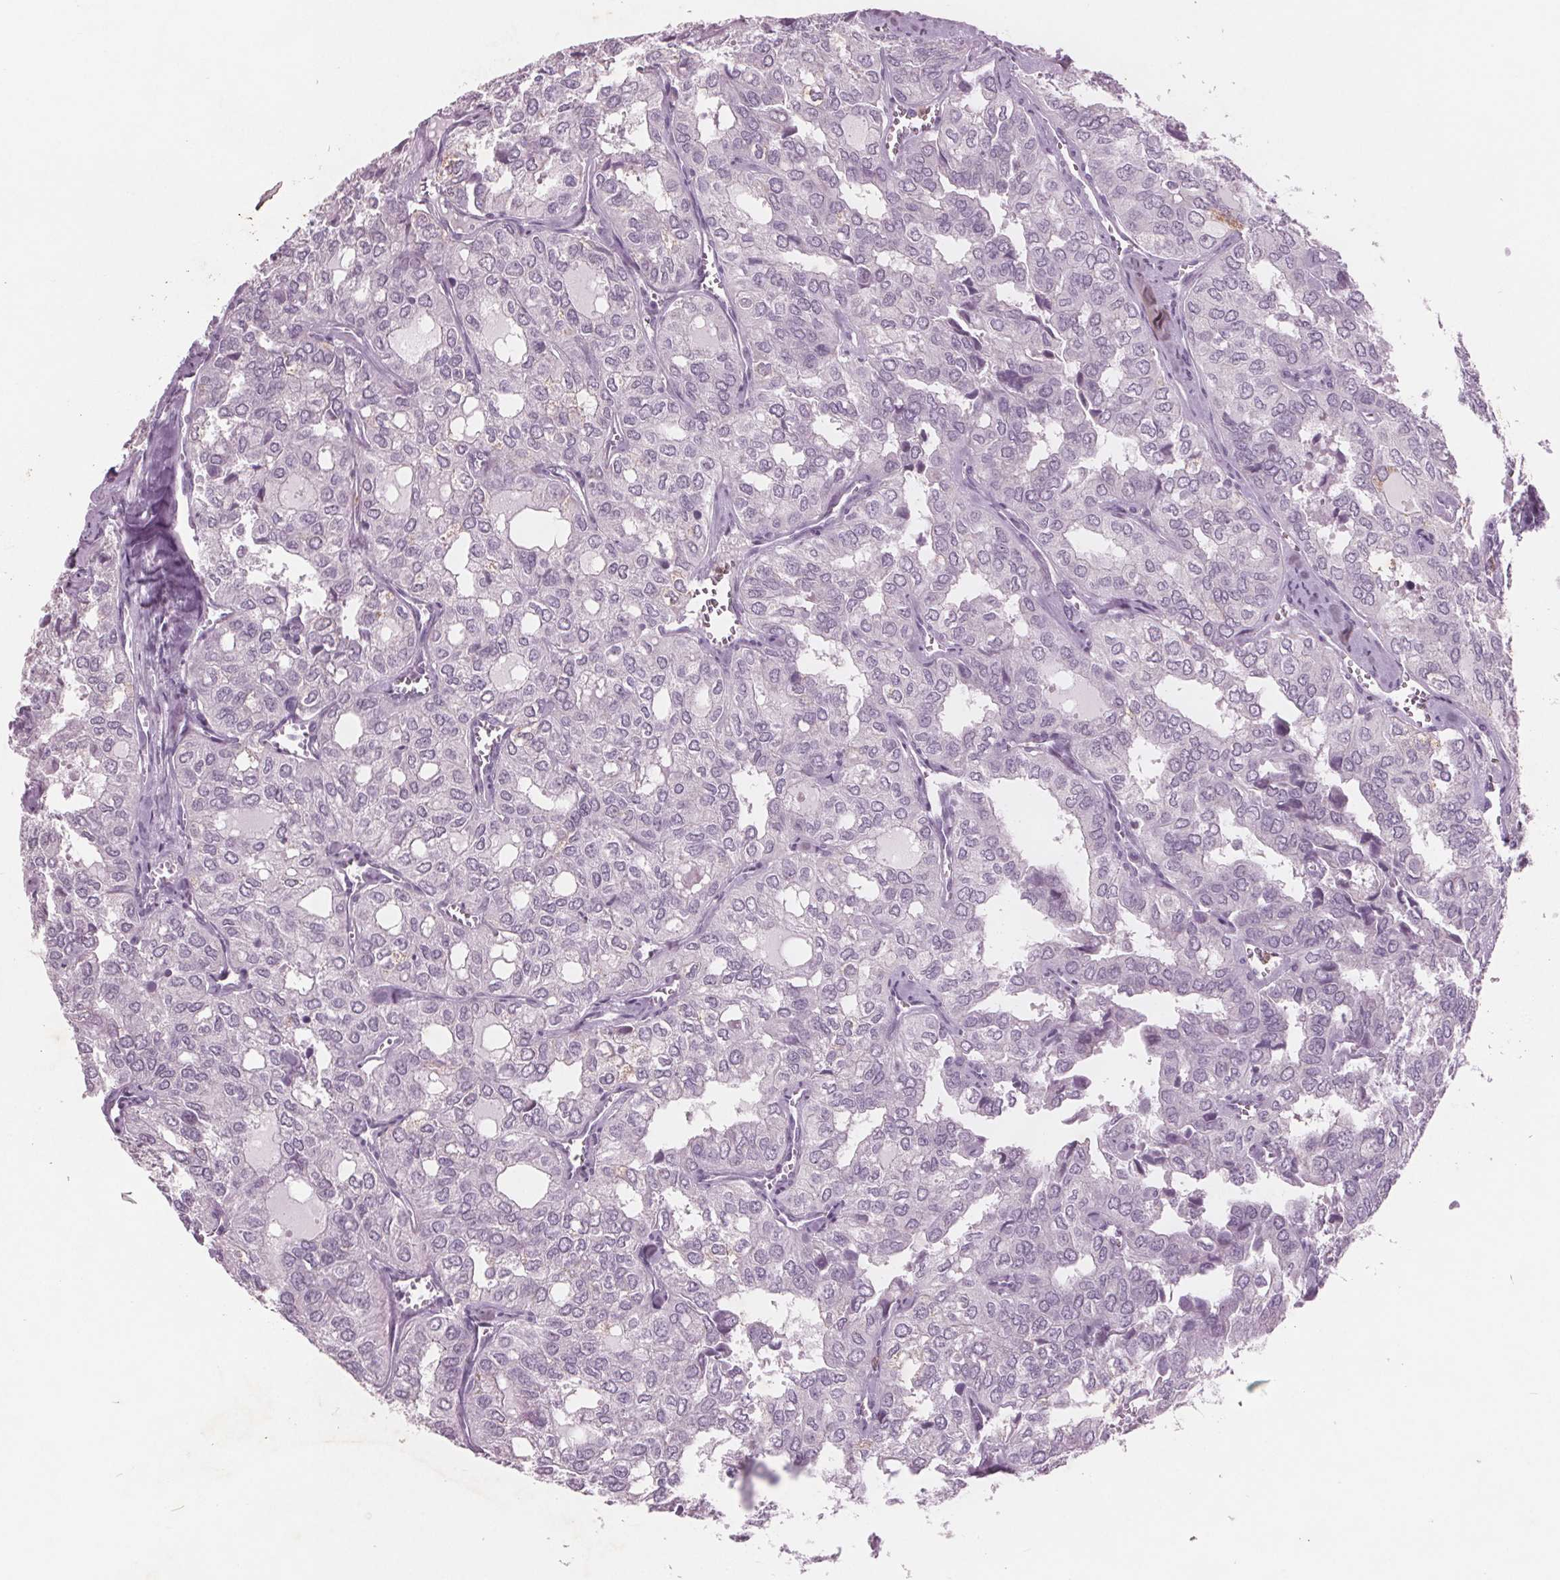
{"staining": {"intensity": "negative", "quantity": "none", "location": "none"}, "tissue": "thyroid cancer", "cell_type": "Tumor cells", "image_type": "cancer", "snomed": [{"axis": "morphology", "description": "Follicular adenoma carcinoma, NOS"}, {"axis": "topography", "description": "Thyroid gland"}], "caption": "Follicular adenoma carcinoma (thyroid) was stained to show a protein in brown. There is no significant expression in tumor cells.", "gene": "PTPN14", "patient": {"sex": "male", "age": 75}}